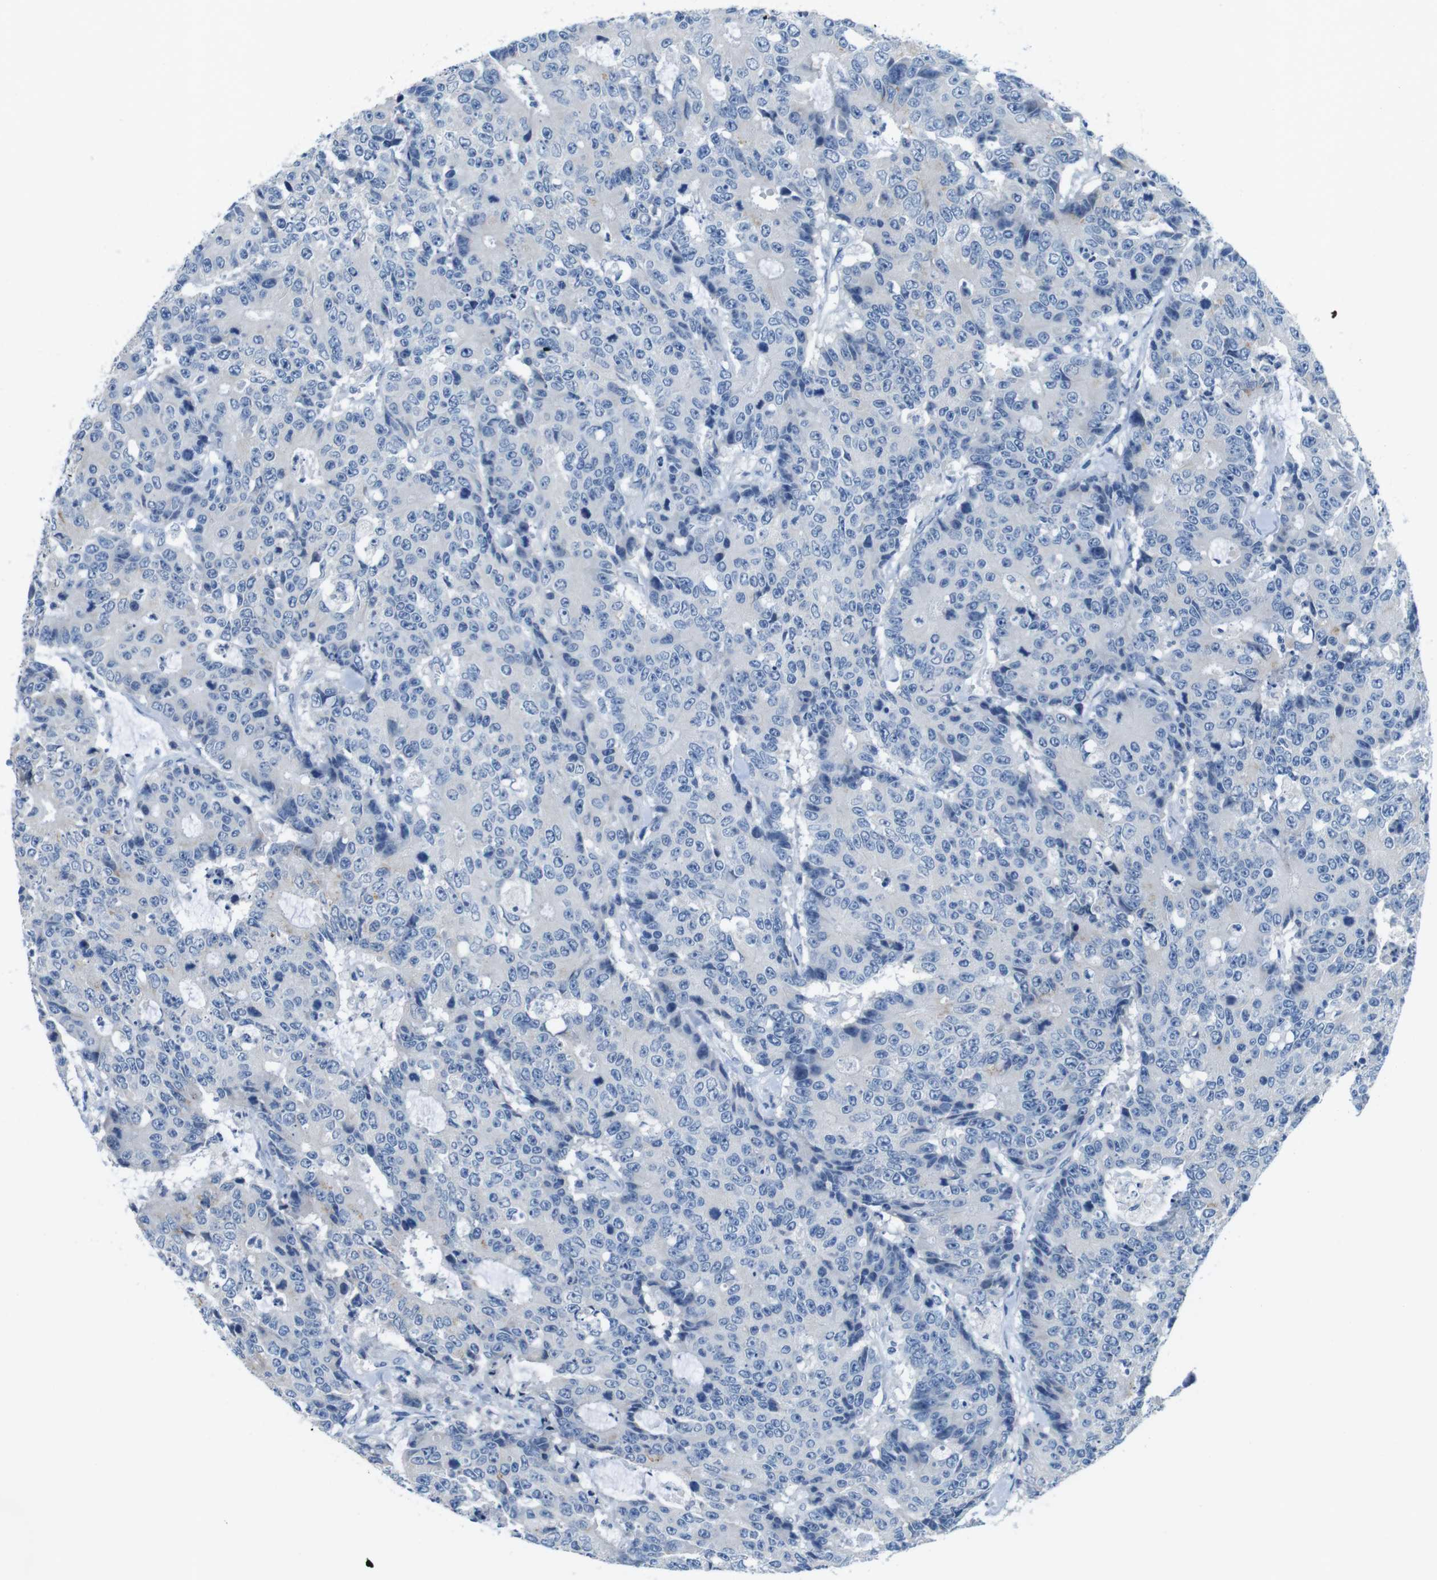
{"staining": {"intensity": "negative", "quantity": "none", "location": "none"}, "tissue": "colorectal cancer", "cell_type": "Tumor cells", "image_type": "cancer", "snomed": [{"axis": "morphology", "description": "Adenocarcinoma, NOS"}, {"axis": "topography", "description": "Colon"}], "caption": "A photomicrograph of human colorectal cancer is negative for staining in tumor cells.", "gene": "SLC35A3", "patient": {"sex": "female", "age": 86}}